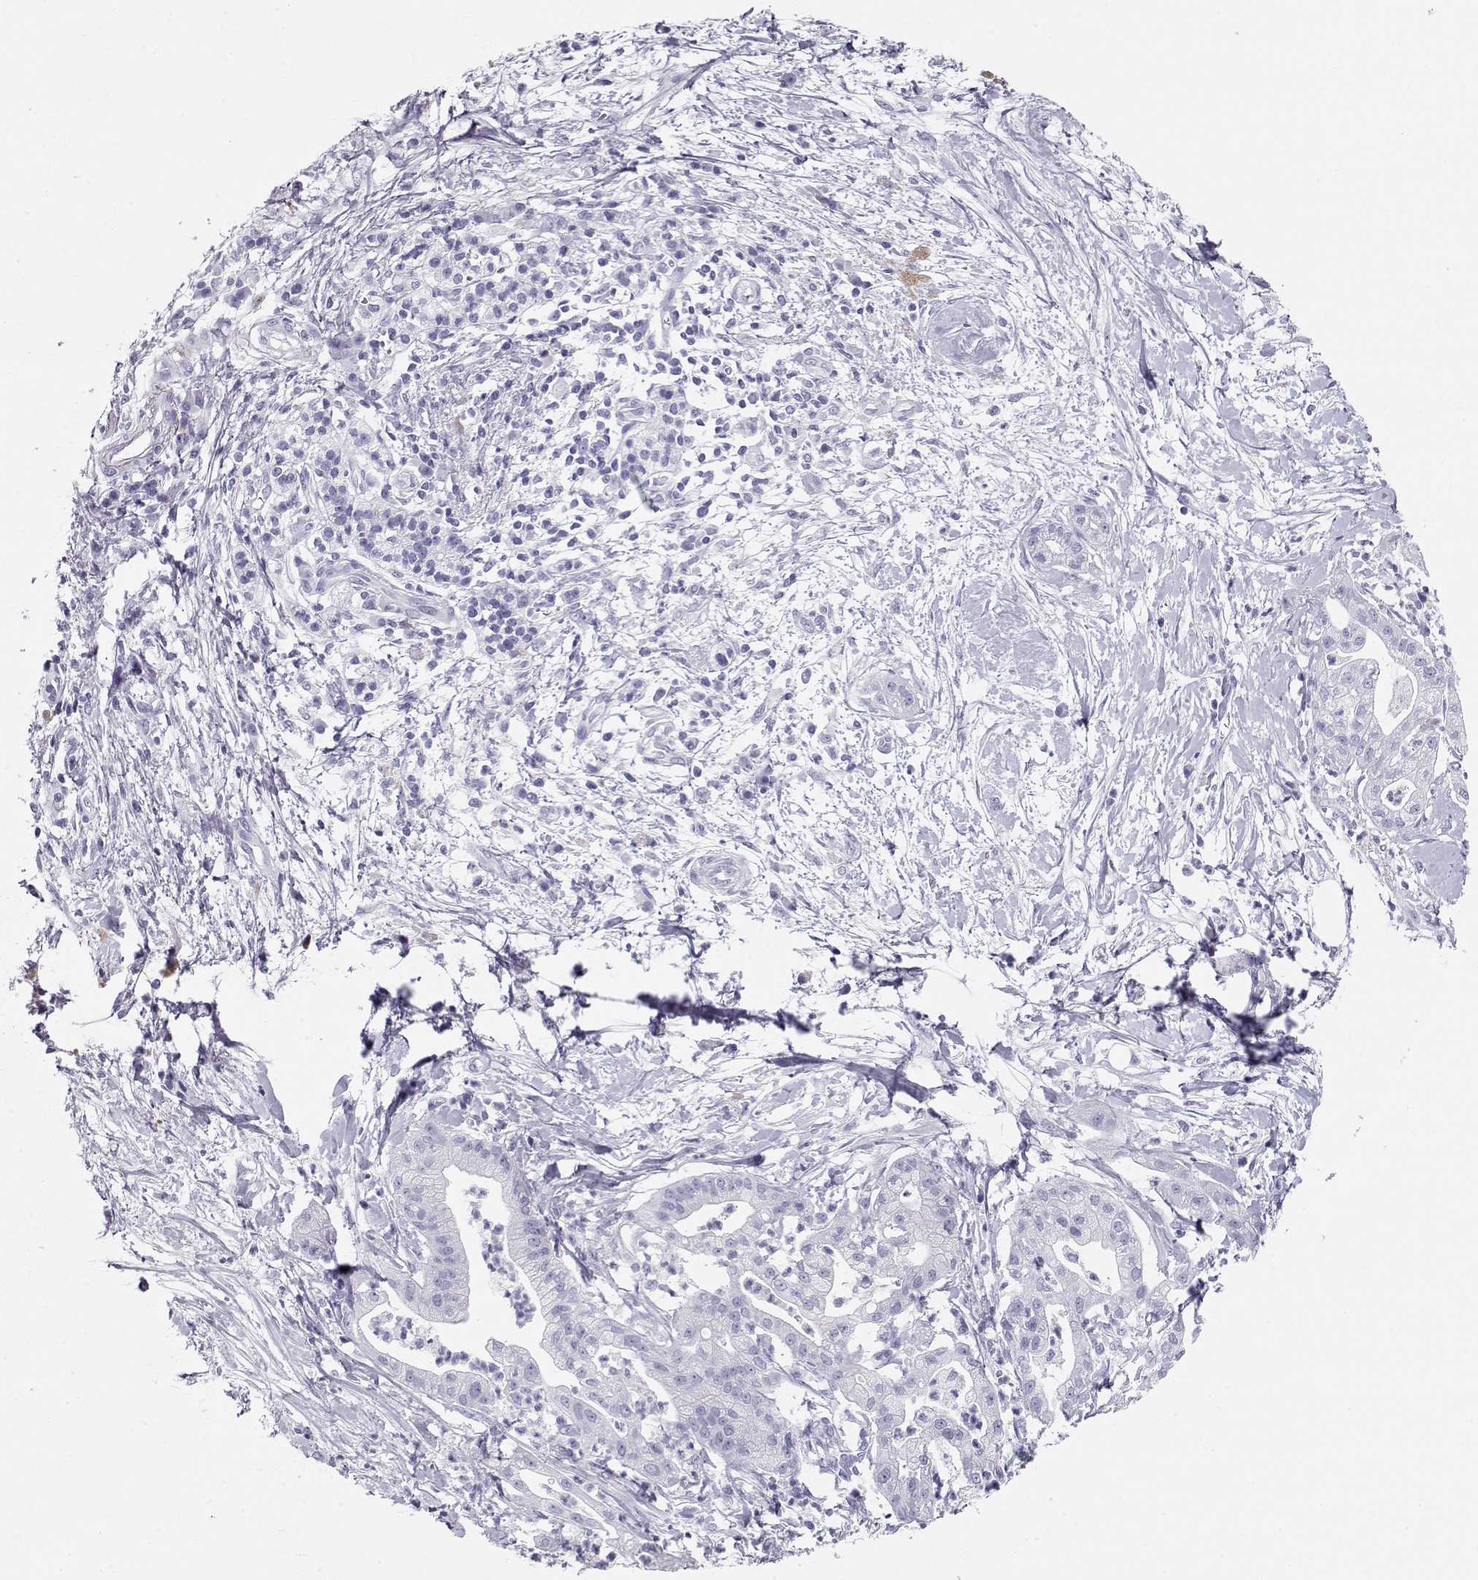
{"staining": {"intensity": "negative", "quantity": "none", "location": "none"}, "tissue": "pancreatic cancer", "cell_type": "Tumor cells", "image_type": "cancer", "snomed": [{"axis": "morphology", "description": "Normal tissue, NOS"}, {"axis": "morphology", "description": "Adenocarcinoma, NOS"}, {"axis": "topography", "description": "Lymph node"}, {"axis": "topography", "description": "Pancreas"}], "caption": "This is an IHC image of pancreatic adenocarcinoma. There is no positivity in tumor cells.", "gene": "MAGEC1", "patient": {"sex": "female", "age": 58}}